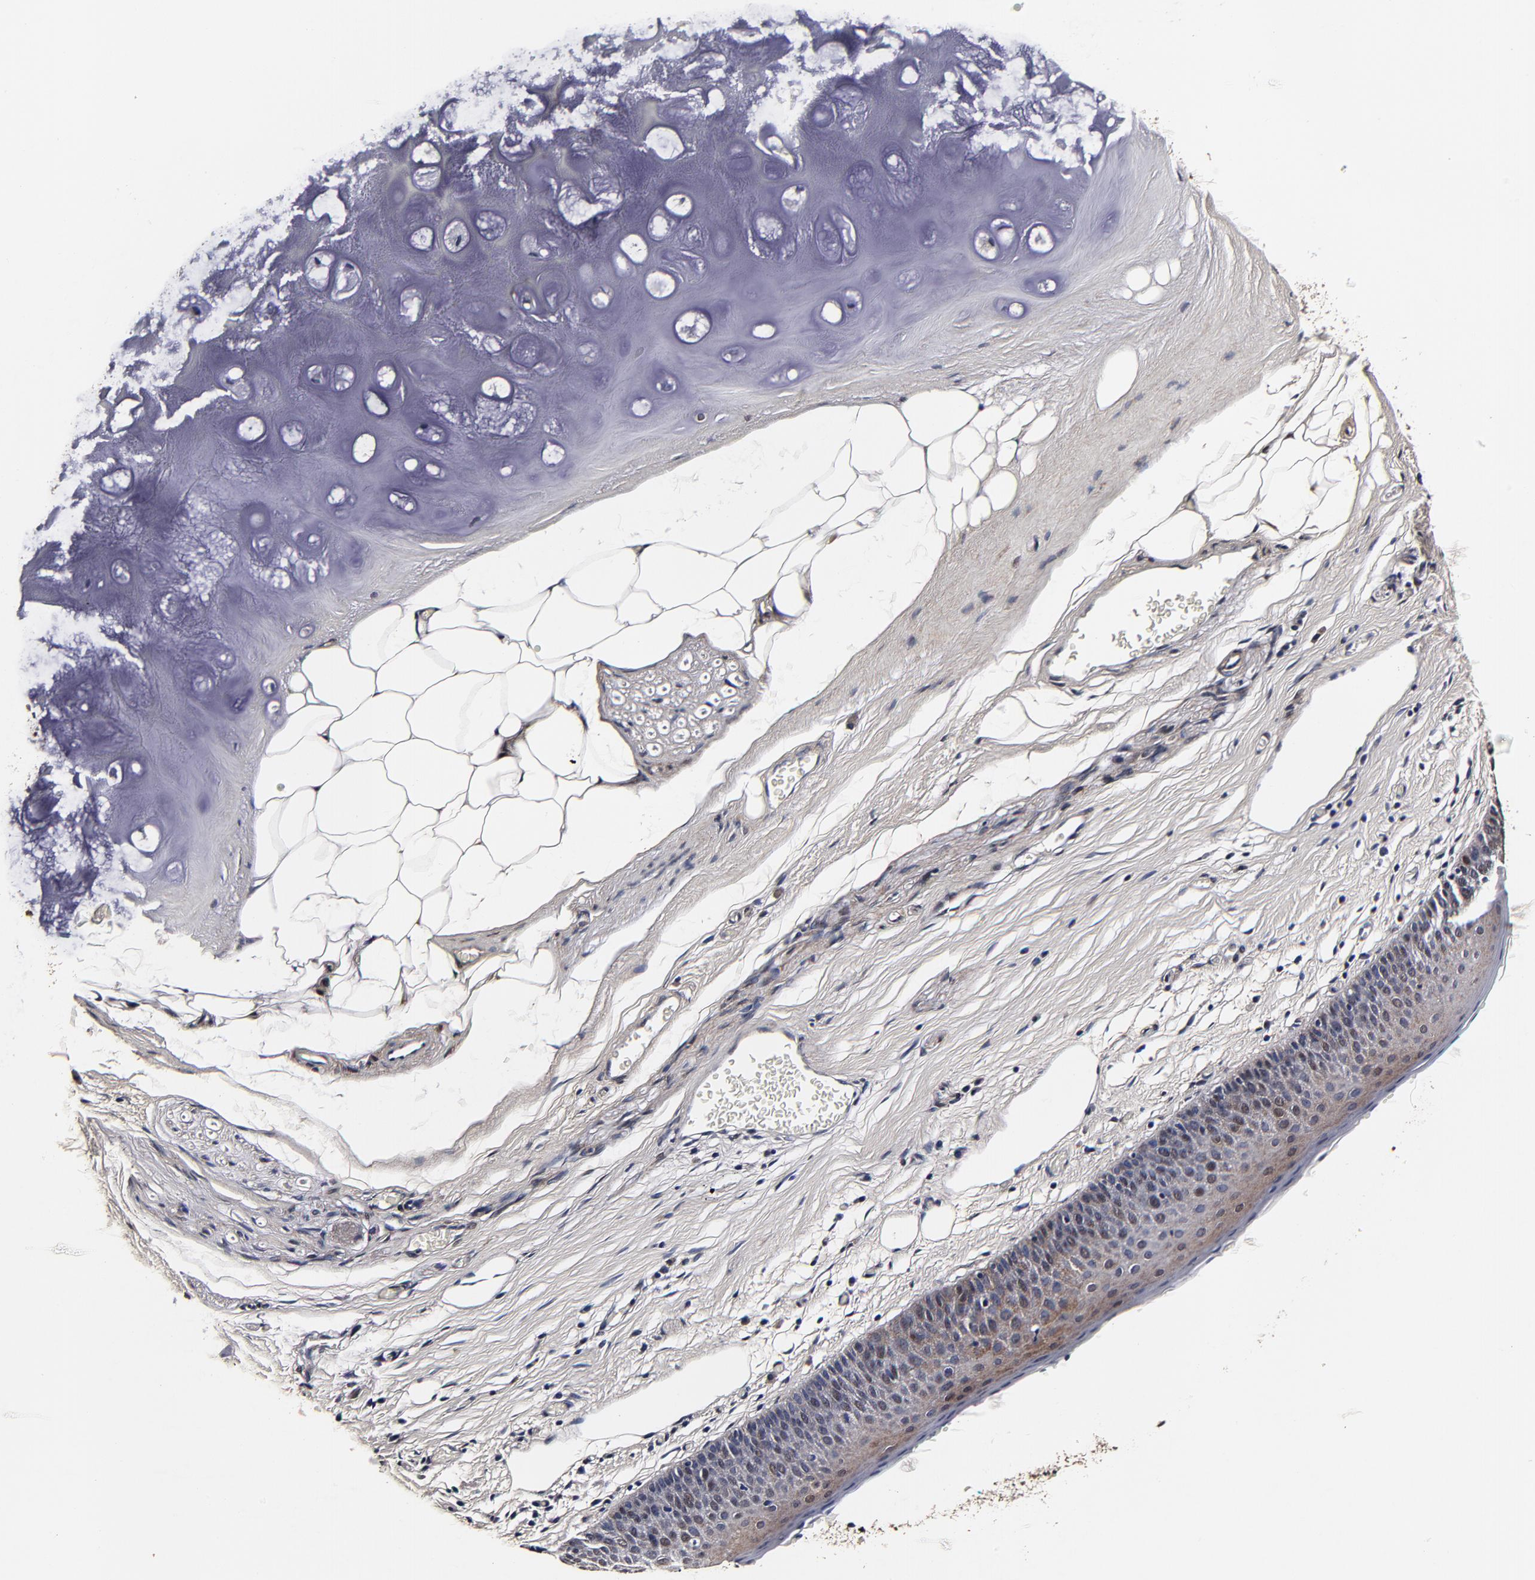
{"staining": {"intensity": "strong", "quantity": ">75%", "location": "cytoplasmic/membranous"}, "tissue": "nasopharynx", "cell_type": "Respiratory epithelial cells", "image_type": "normal", "snomed": [{"axis": "morphology", "description": "Normal tissue, NOS"}, {"axis": "topography", "description": "Nasopharynx"}], "caption": "This photomicrograph reveals IHC staining of unremarkable human nasopharynx, with high strong cytoplasmic/membranous expression in about >75% of respiratory epithelial cells.", "gene": "MMP15", "patient": {"sex": "male", "age": 56}}